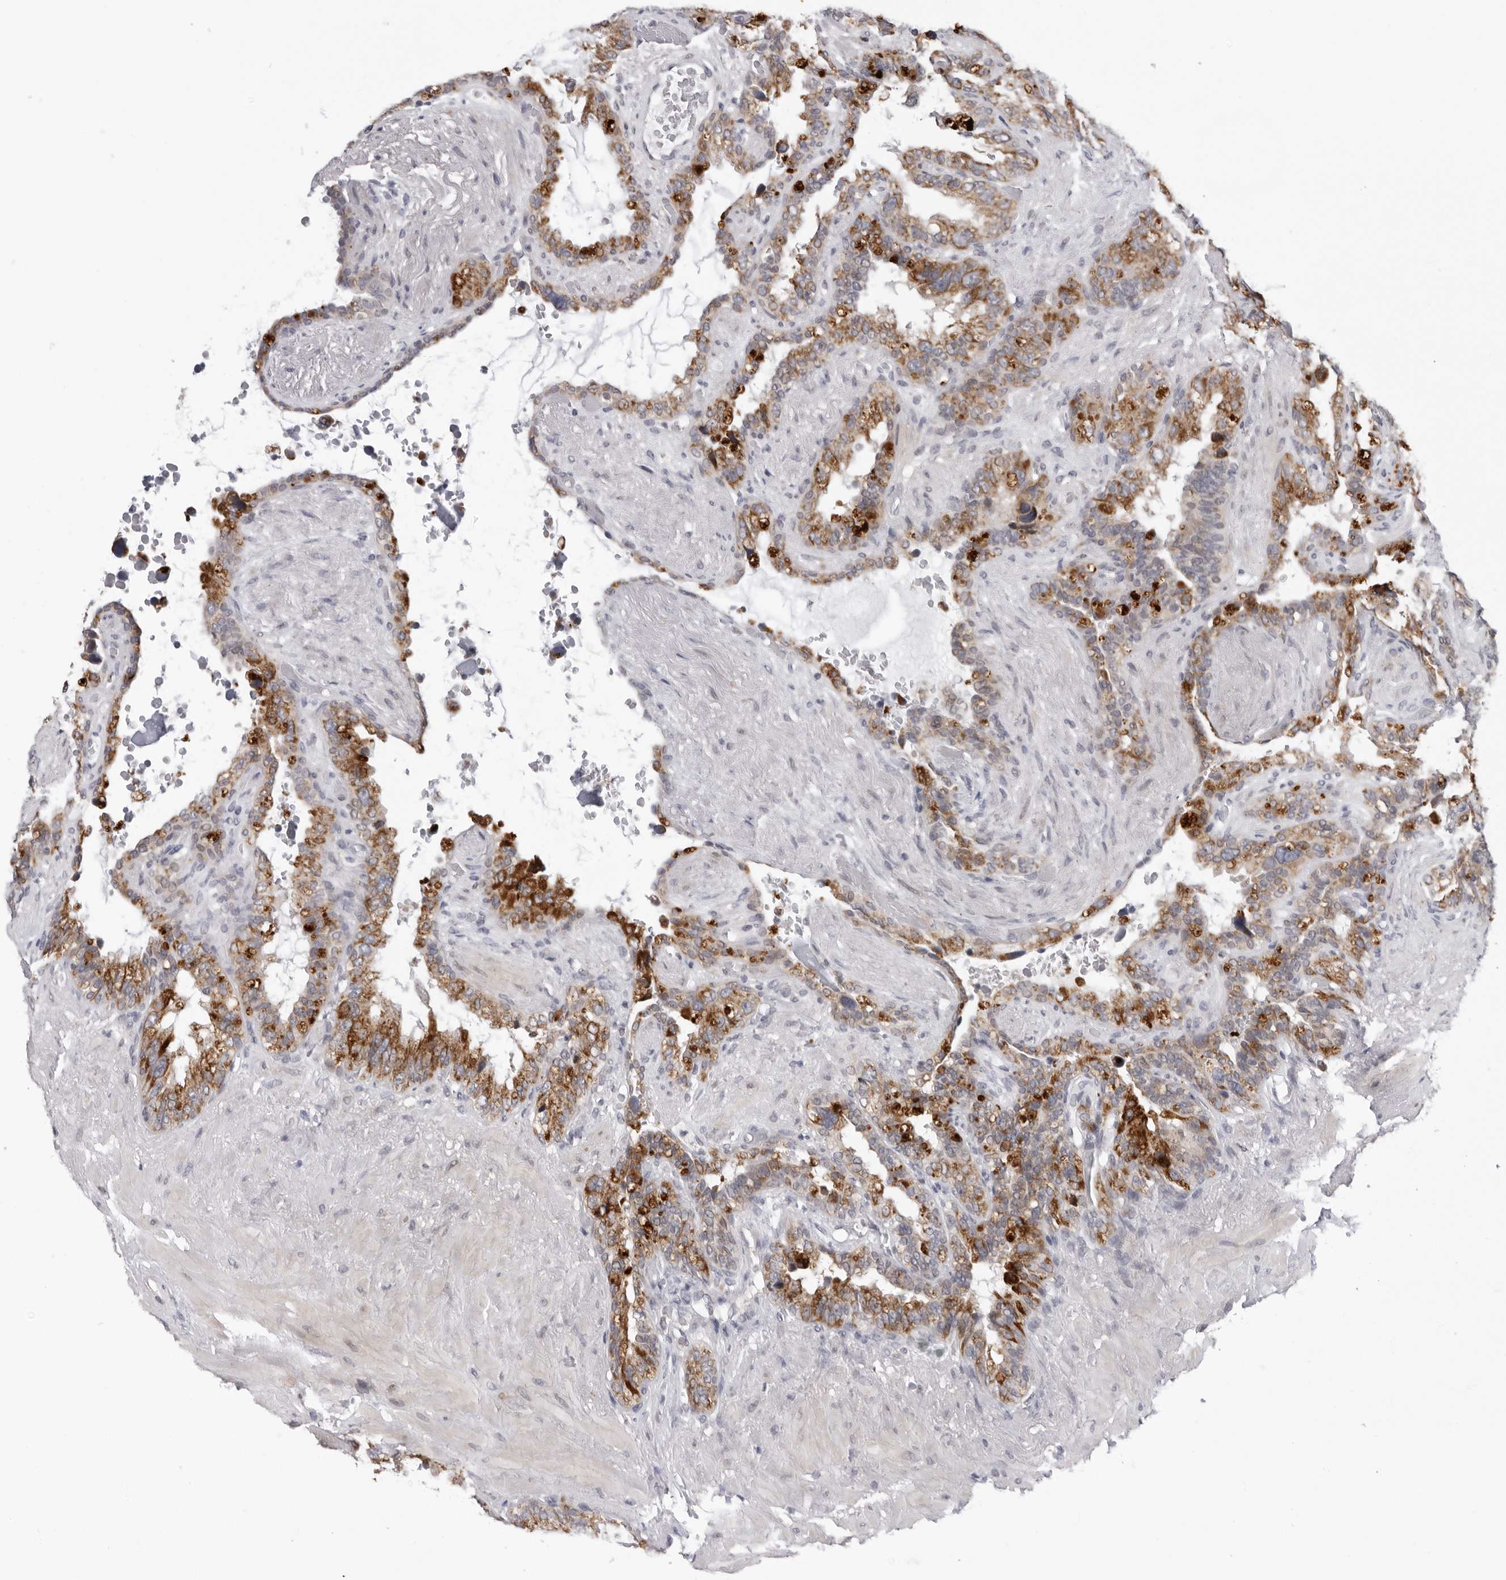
{"staining": {"intensity": "moderate", "quantity": "25%-75%", "location": "cytoplasmic/membranous"}, "tissue": "seminal vesicle", "cell_type": "Glandular cells", "image_type": "normal", "snomed": [{"axis": "morphology", "description": "Normal tissue, NOS"}, {"axis": "topography", "description": "Seminal veicle"}], "caption": "IHC micrograph of benign seminal vesicle: seminal vesicle stained using IHC displays medium levels of moderate protein expression localized specifically in the cytoplasmic/membranous of glandular cells, appearing as a cytoplasmic/membranous brown color.", "gene": "CPT2", "patient": {"sex": "male", "age": 80}}